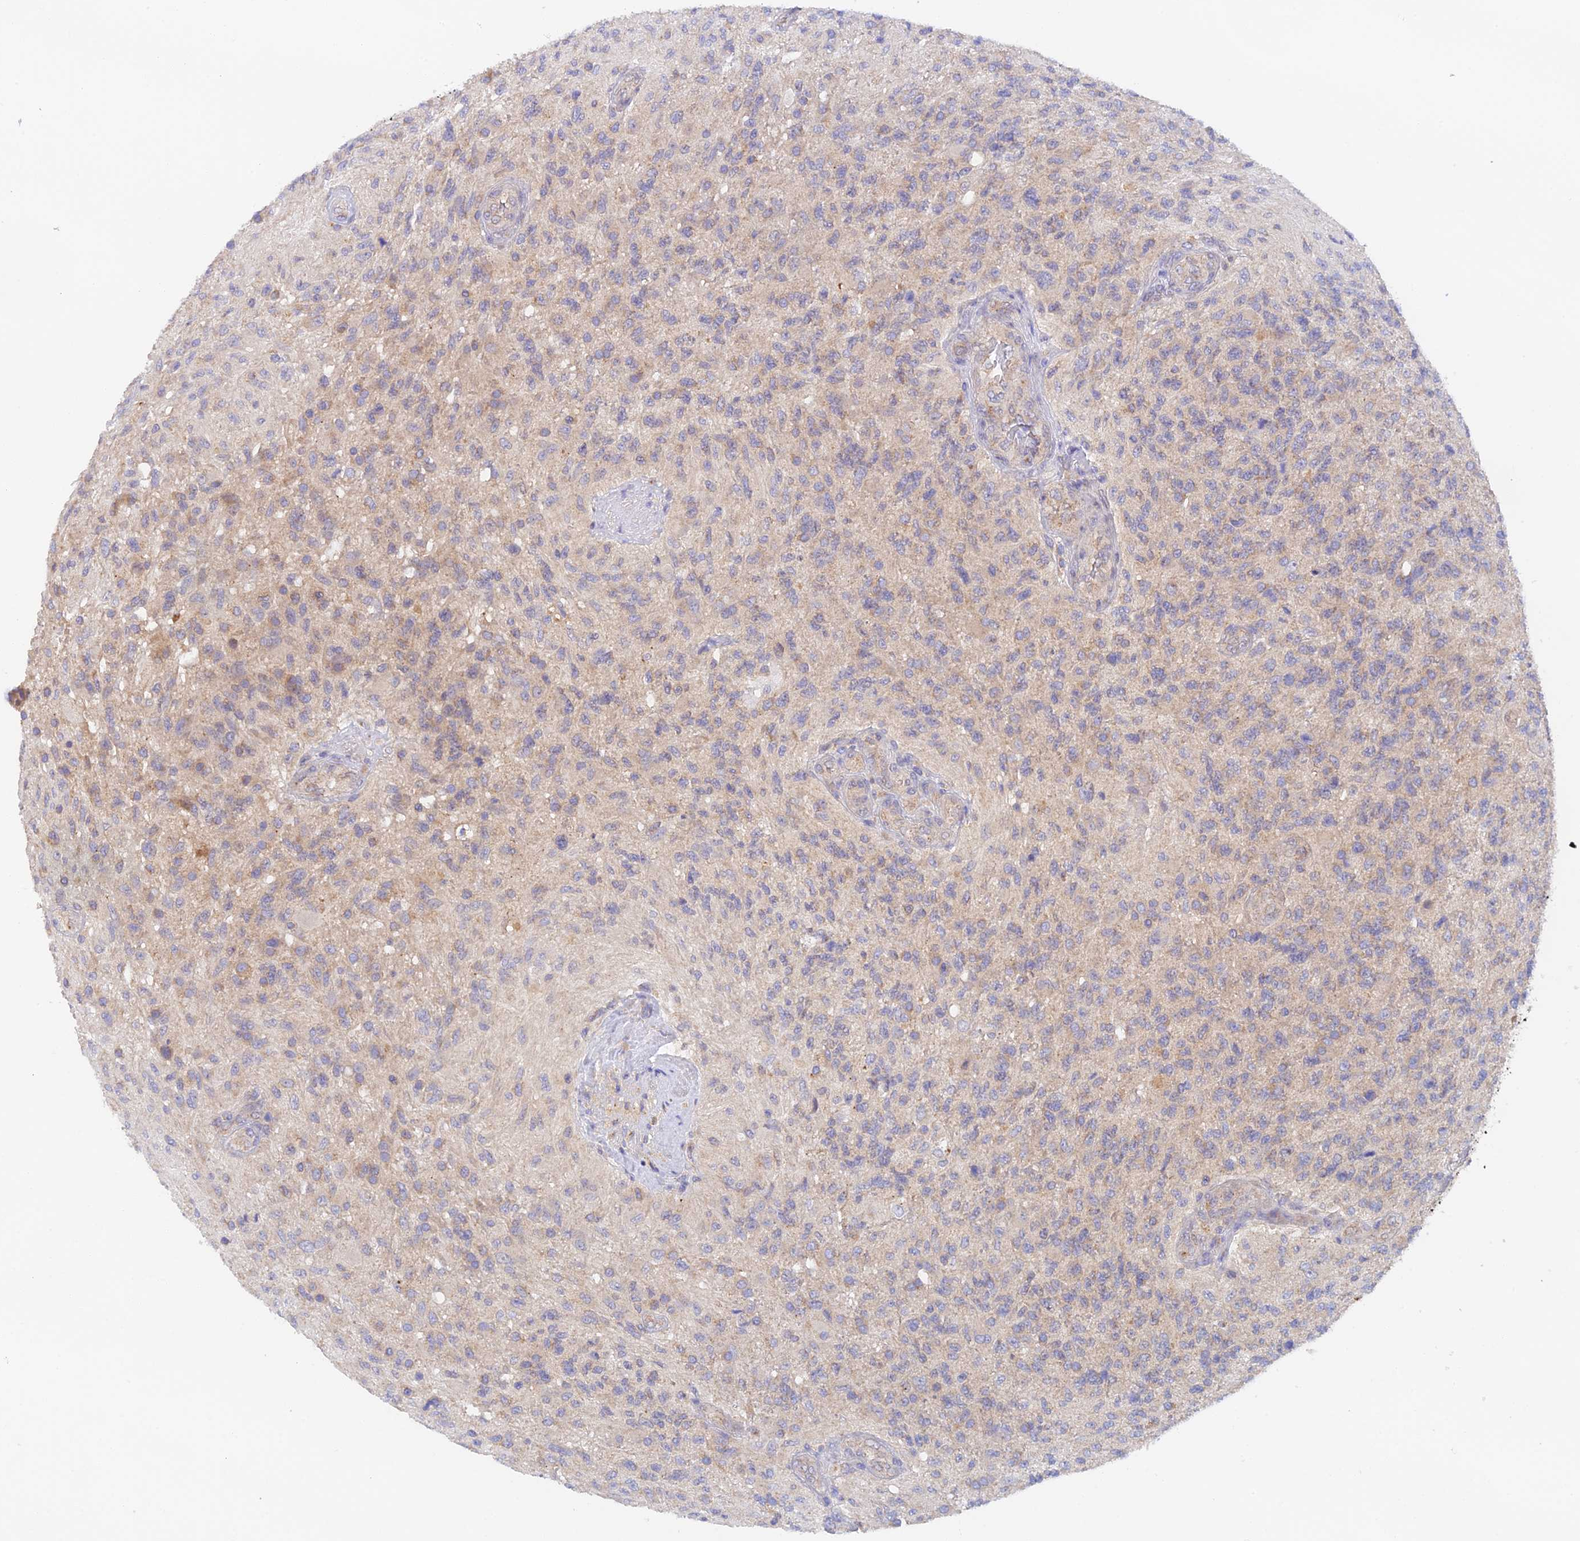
{"staining": {"intensity": "negative", "quantity": "none", "location": "none"}, "tissue": "glioma", "cell_type": "Tumor cells", "image_type": "cancer", "snomed": [{"axis": "morphology", "description": "Glioma, malignant, High grade"}, {"axis": "topography", "description": "Brain"}], "caption": "Immunohistochemistry (IHC) of human high-grade glioma (malignant) displays no staining in tumor cells.", "gene": "RANBP6", "patient": {"sex": "male", "age": 56}}